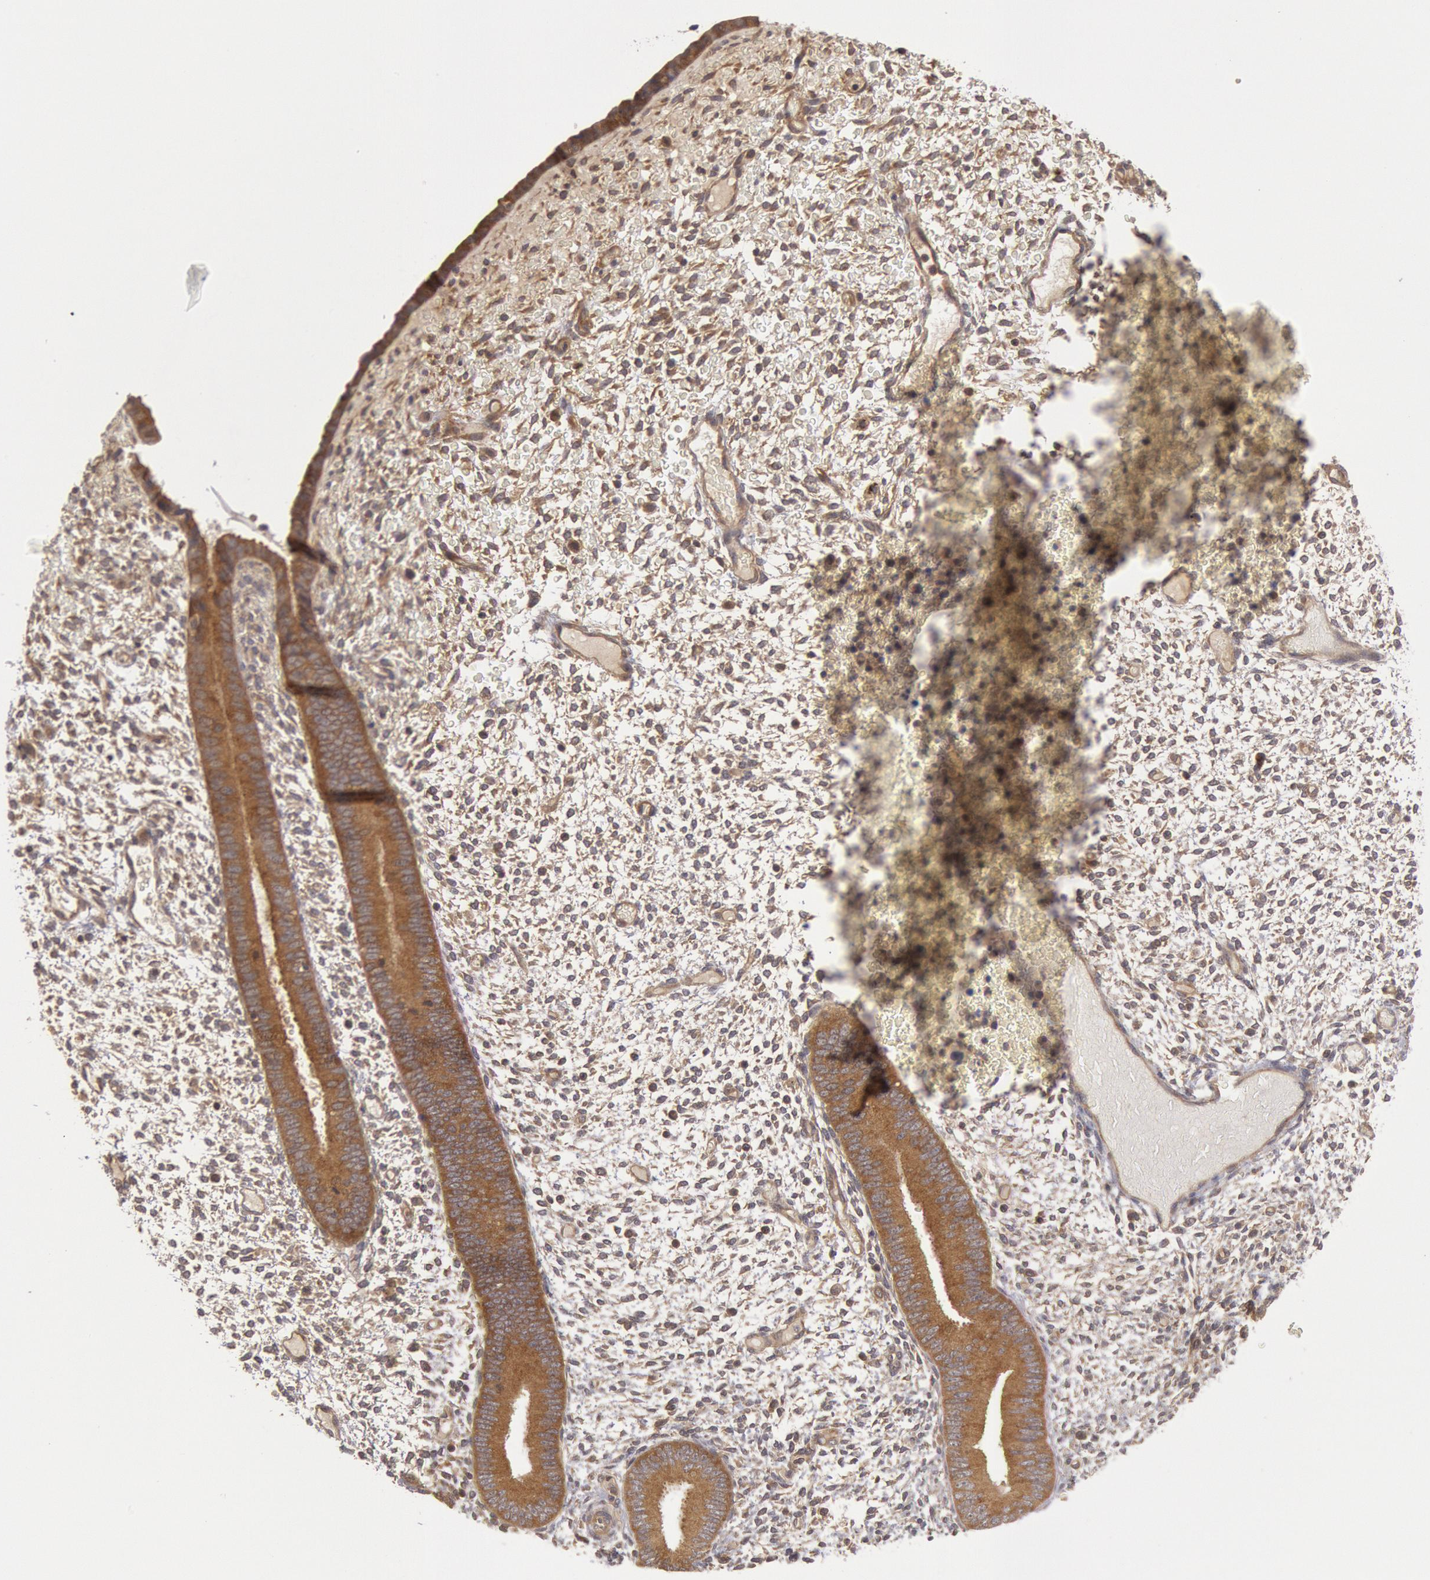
{"staining": {"intensity": "moderate", "quantity": "25%-75%", "location": "cytoplasmic/membranous"}, "tissue": "endometrium", "cell_type": "Cells in endometrial stroma", "image_type": "normal", "snomed": [{"axis": "morphology", "description": "Normal tissue, NOS"}, {"axis": "topography", "description": "Endometrium"}], "caption": "Endometrium stained for a protein demonstrates moderate cytoplasmic/membranous positivity in cells in endometrial stroma. (IHC, brightfield microscopy, high magnification).", "gene": "BRAF", "patient": {"sex": "female", "age": 42}}